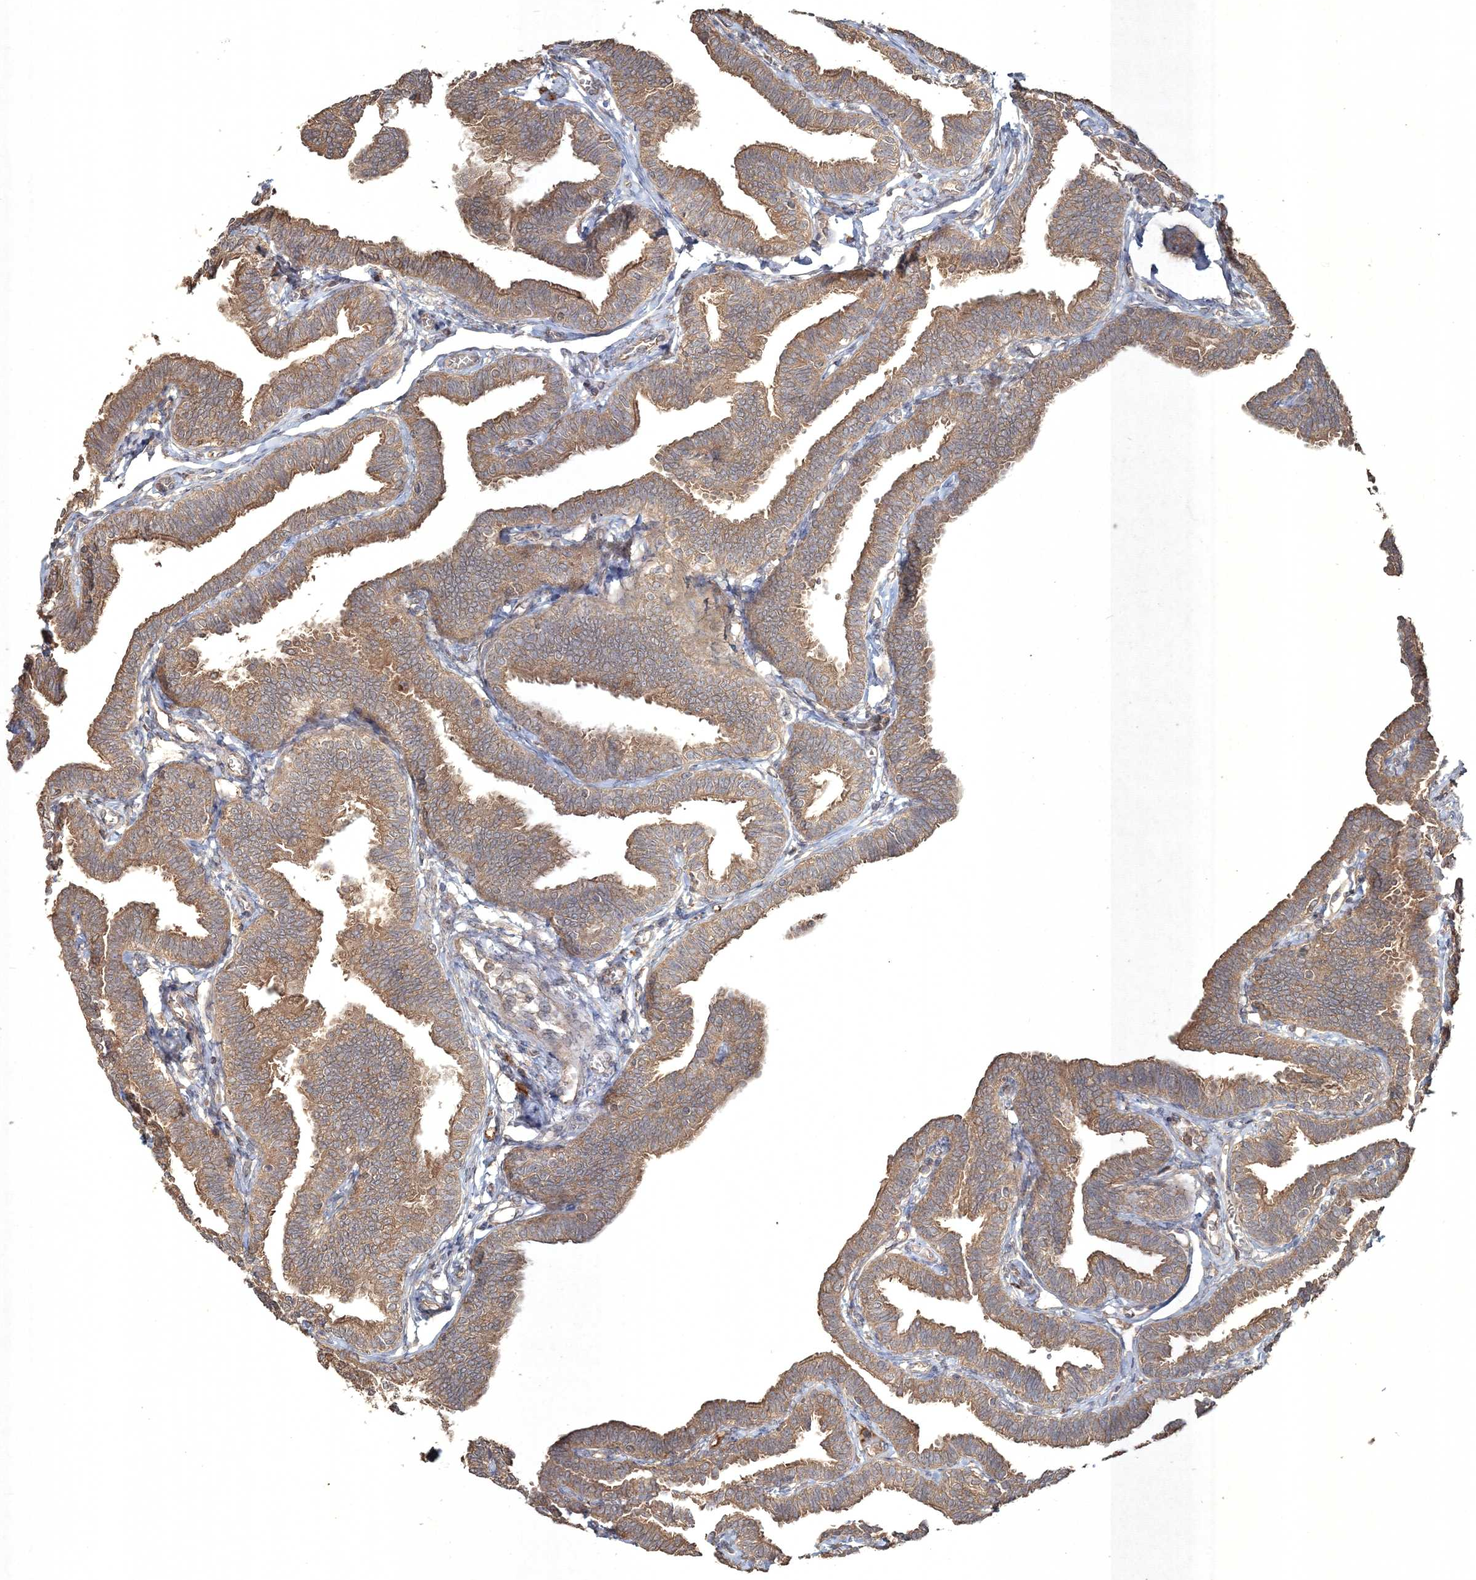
{"staining": {"intensity": "moderate", "quantity": ">75%", "location": "cytoplasmic/membranous"}, "tissue": "fallopian tube", "cell_type": "Glandular cells", "image_type": "normal", "snomed": [{"axis": "morphology", "description": "Normal tissue, NOS"}, {"axis": "topography", "description": "Fallopian tube"}, {"axis": "topography", "description": "Ovary"}], "caption": "Immunohistochemistry photomicrograph of normal human fallopian tube stained for a protein (brown), which shows medium levels of moderate cytoplasmic/membranous staining in approximately >75% of glandular cells.", "gene": "SPRY1", "patient": {"sex": "female", "age": 23}}